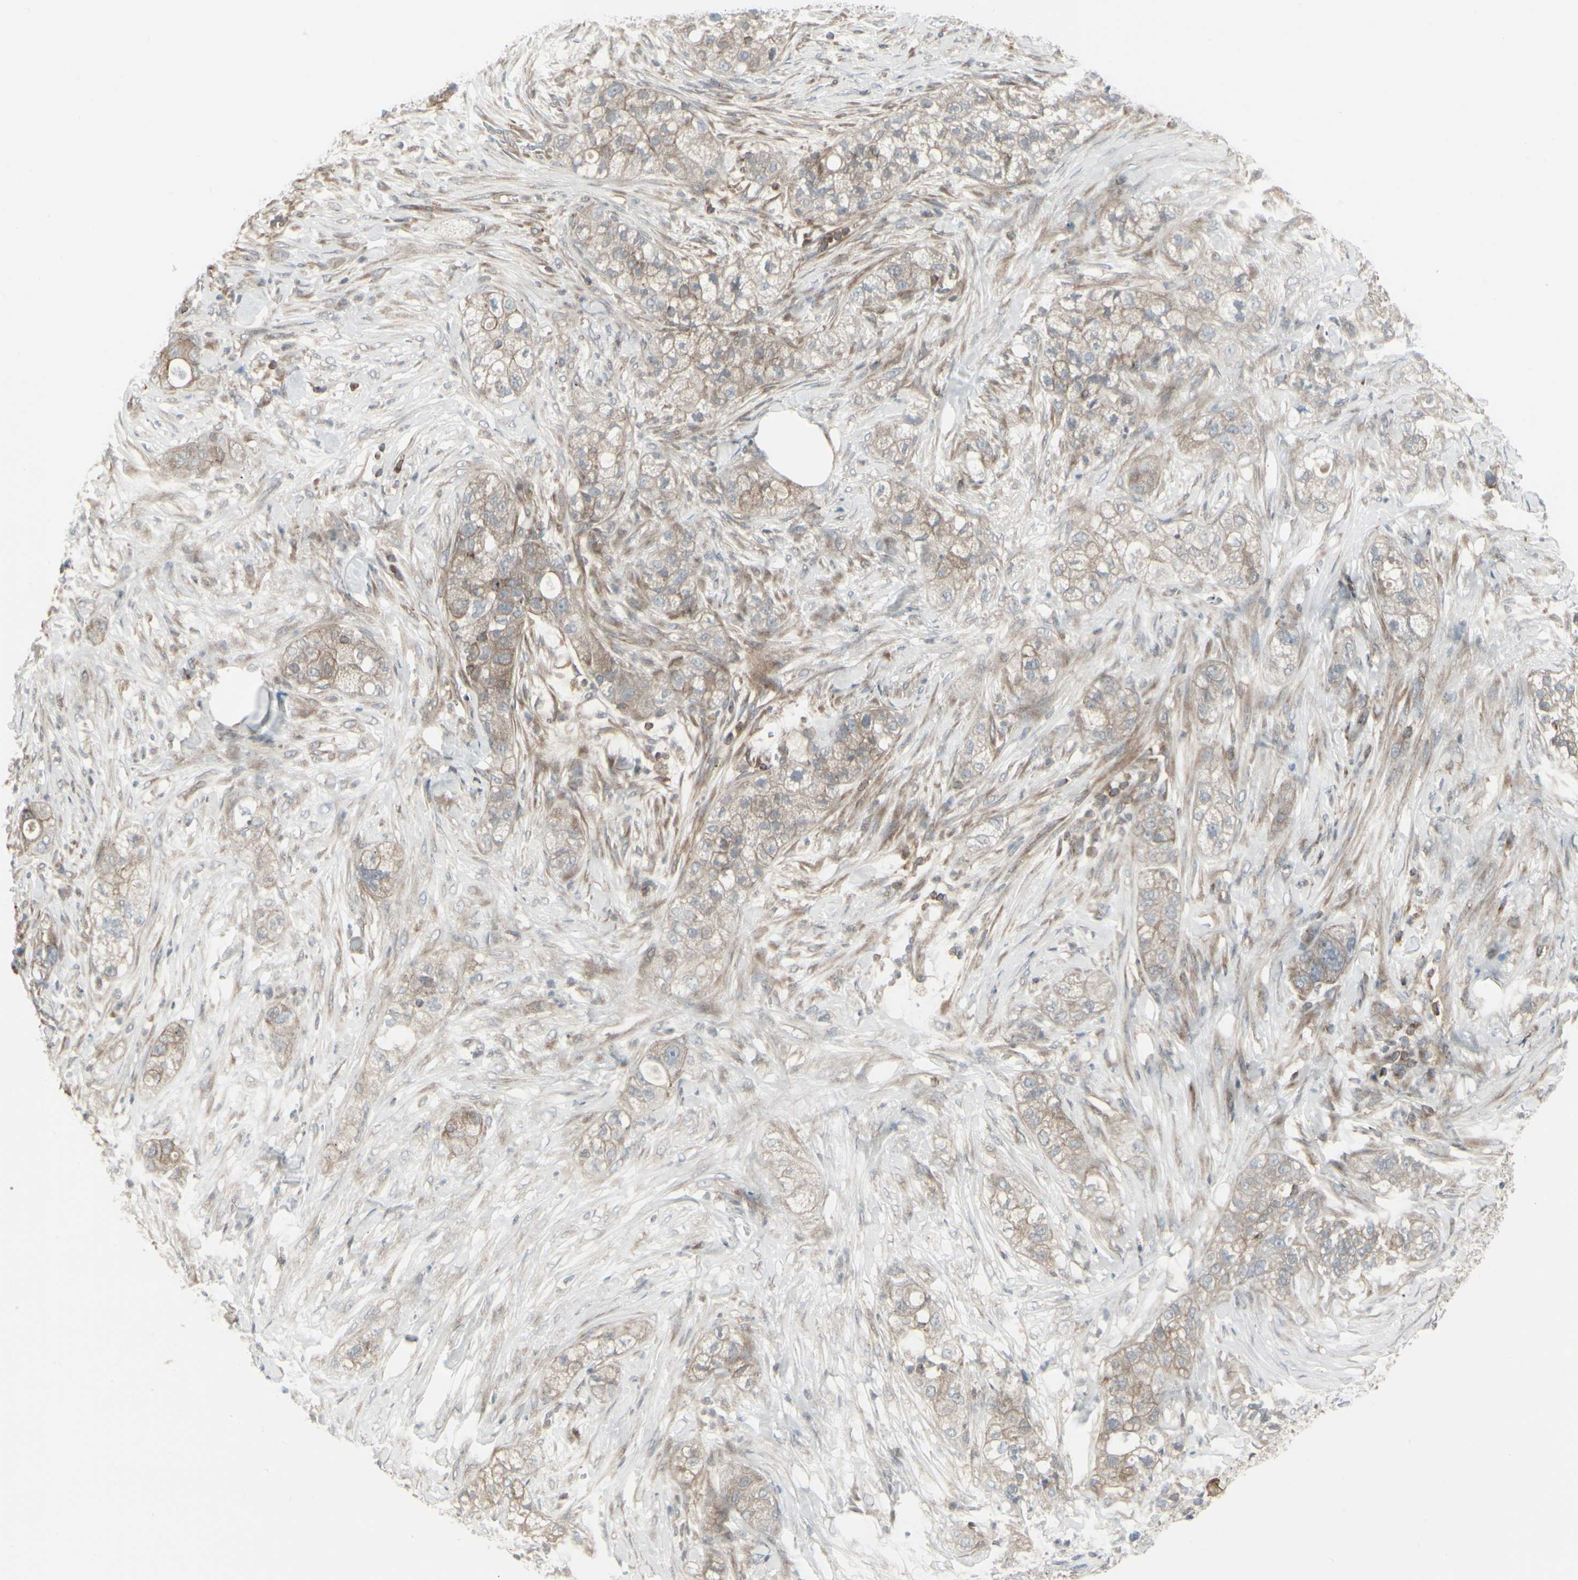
{"staining": {"intensity": "moderate", "quantity": ">75%", "location": "cytoplasmic/membranous"}, "tissue": "pancreatic cancer", "cell_type": "Tumor cells", "image_type": "cancer", "snomed": [{"axis": "morphology", "description": "Adenocarcinoma, NOS"}, {"axis": "topography", "description": "Pancreas"}], "caption": "This image demonstrates pancreatic cancer stained with IHC to label a protein in brown. The cytoplasmic/membranous of tumor cells show moderate positivity for the protein. Nuclei are counter-stained blue.", "gene": "EPS15", "patient": {"sex": "female", "age": 78}}